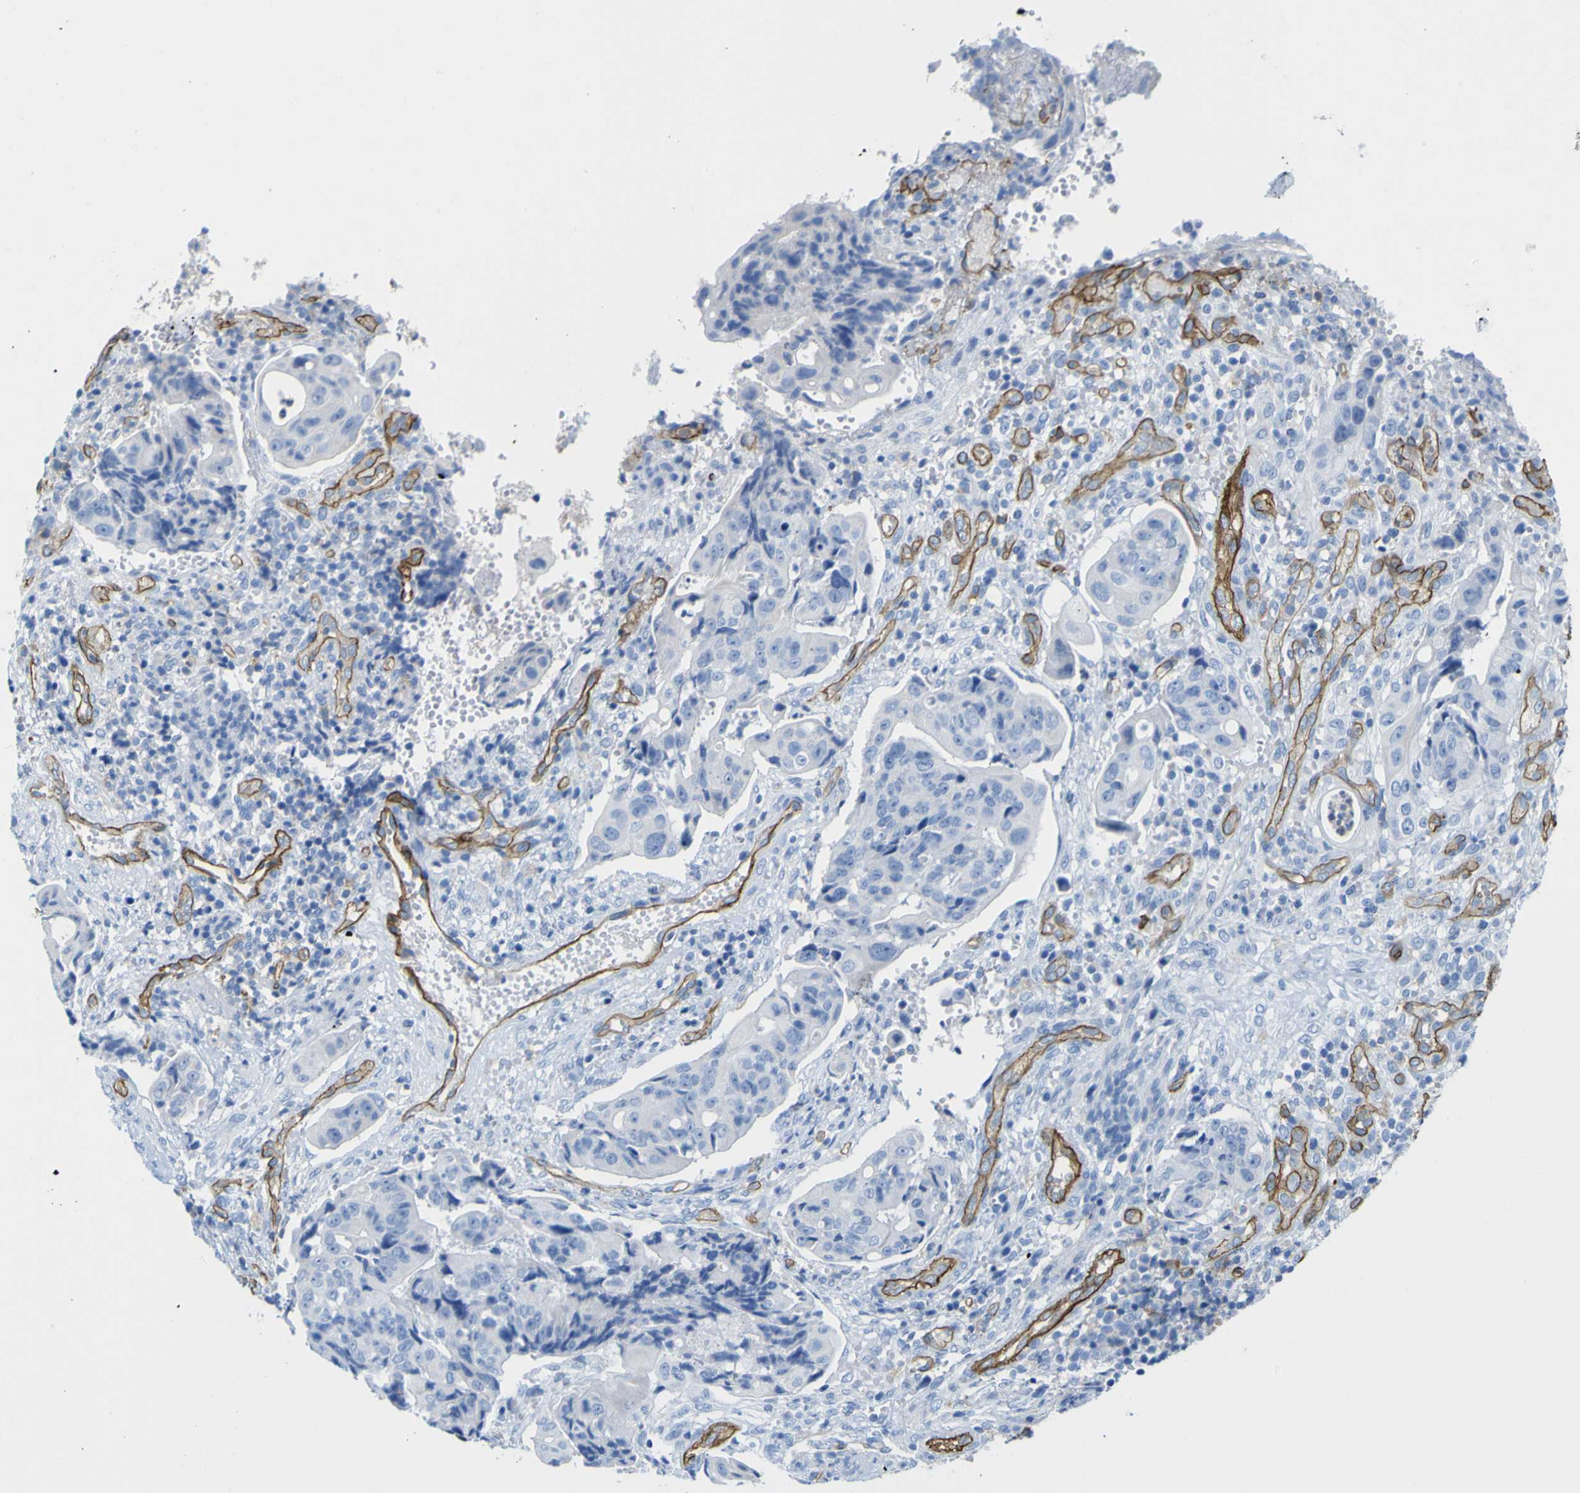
{"staining": {"intensity": "negative", "quantity": "none", "location": "none"}, "tissue": "colorectal cancer", "cell_type": "Tumor cells", "image_type": "cancer", "snomed": [{"axis": "morphology", "description": "Adenocarcinoma, NOS"}, {"axis": "topography", "description": "Colon"}], "caption": "This is an immunohistochemistry (IHC) micrograph of colorectal cancer (adenocarcinoma). There is no staining in tumor cells.", "gene": "CD93", "patient": {"sex": "female", "age": 57}}